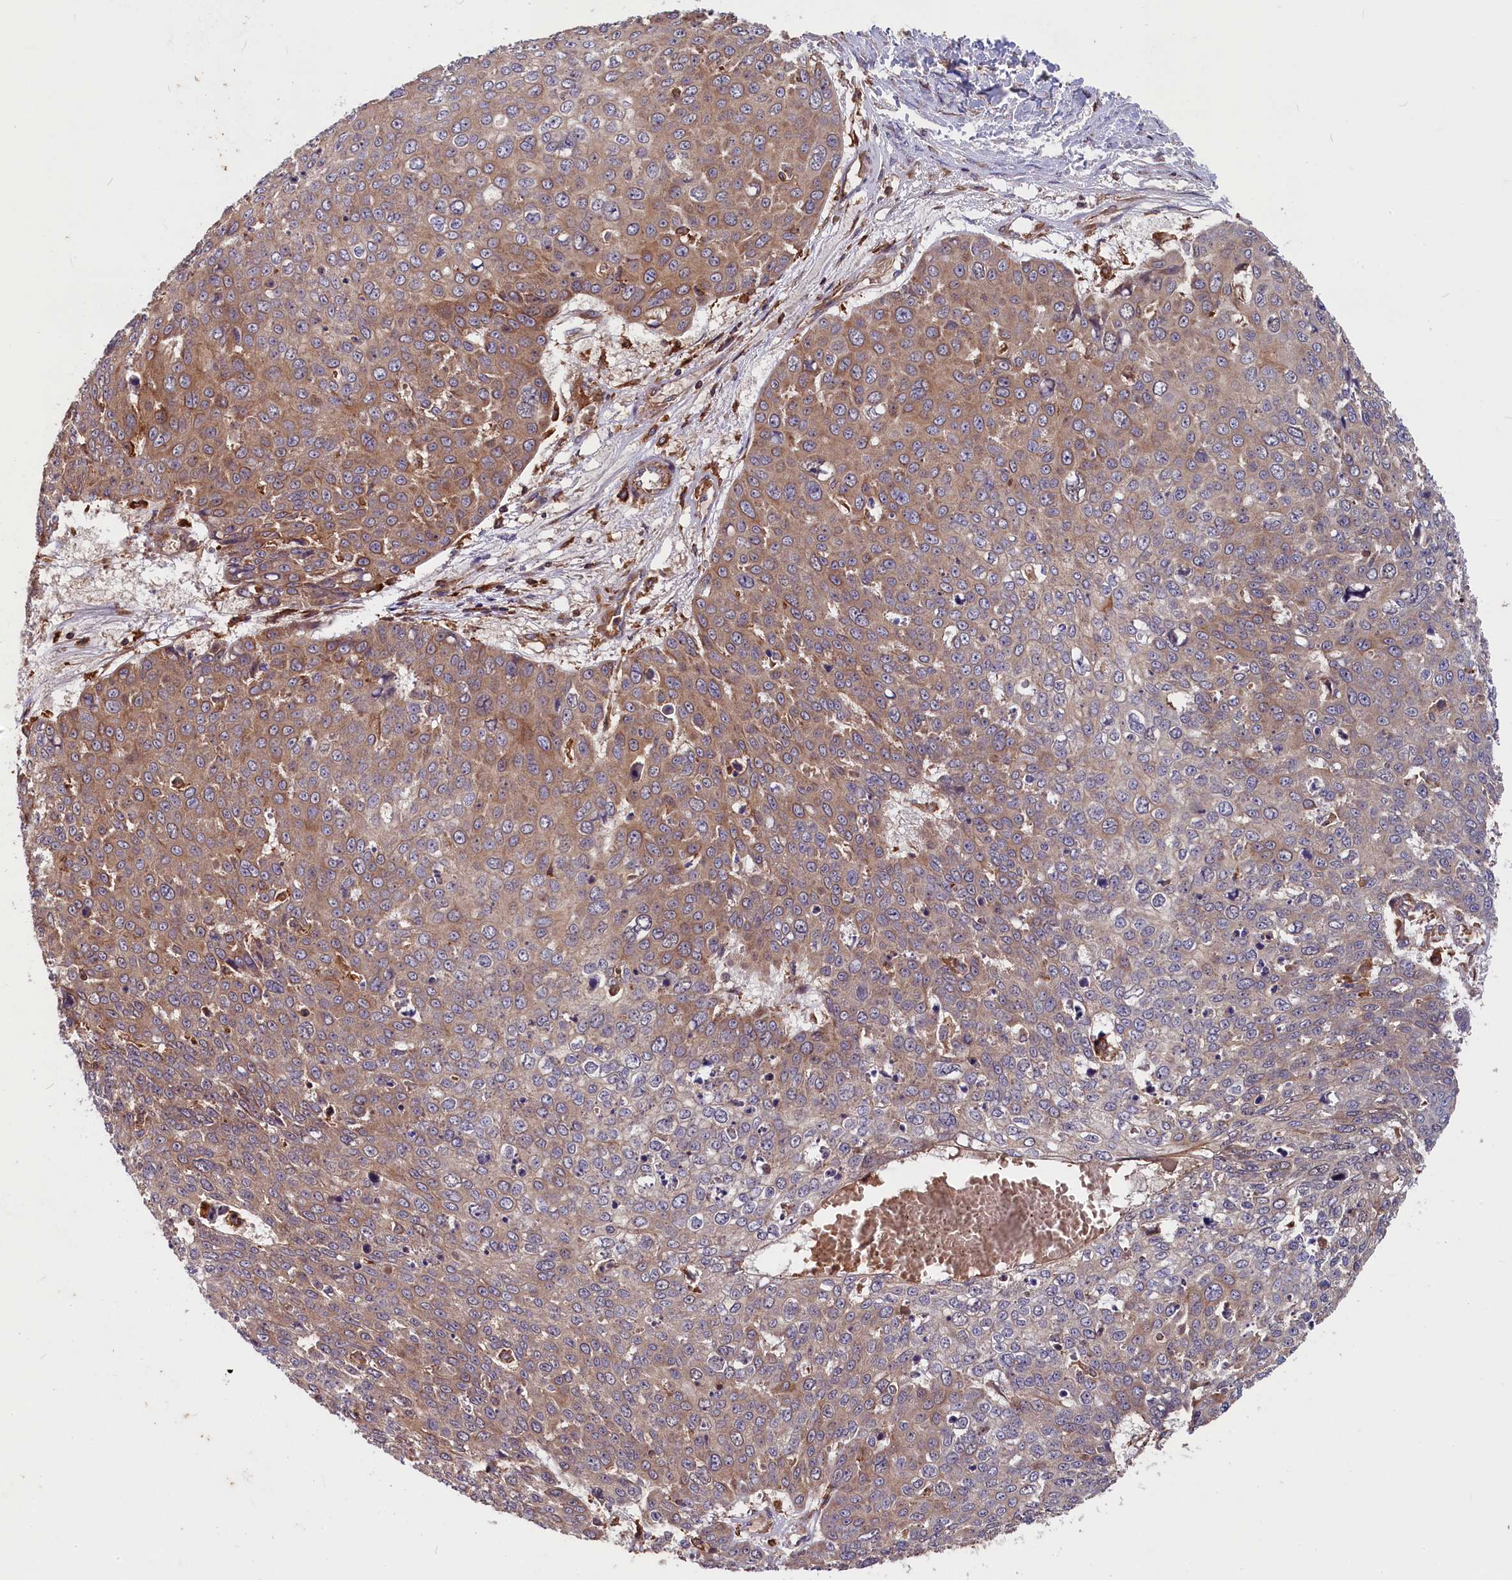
{"staining": {"intensity": "moderate", "quantity": "25%-75%", "location": "cytoplasmic/membranous"}, "tissue": "skin cancer", "cell_type": "Tumor cells", "image_type": "cancer", "snomed": [{"axis": "morphology", "description": "Squamous cell carcinoma, NOS"}, {"axis": "topography", "description": "Skin"}], "caption": "Skin cancer (squamous cell carcinoma) tissue shows moderate cytoplasmic/membranous expression in about 25%-75% of tumor cells", "gene": "MYO9B", "patient": {"sex": "male", "age": 71}}